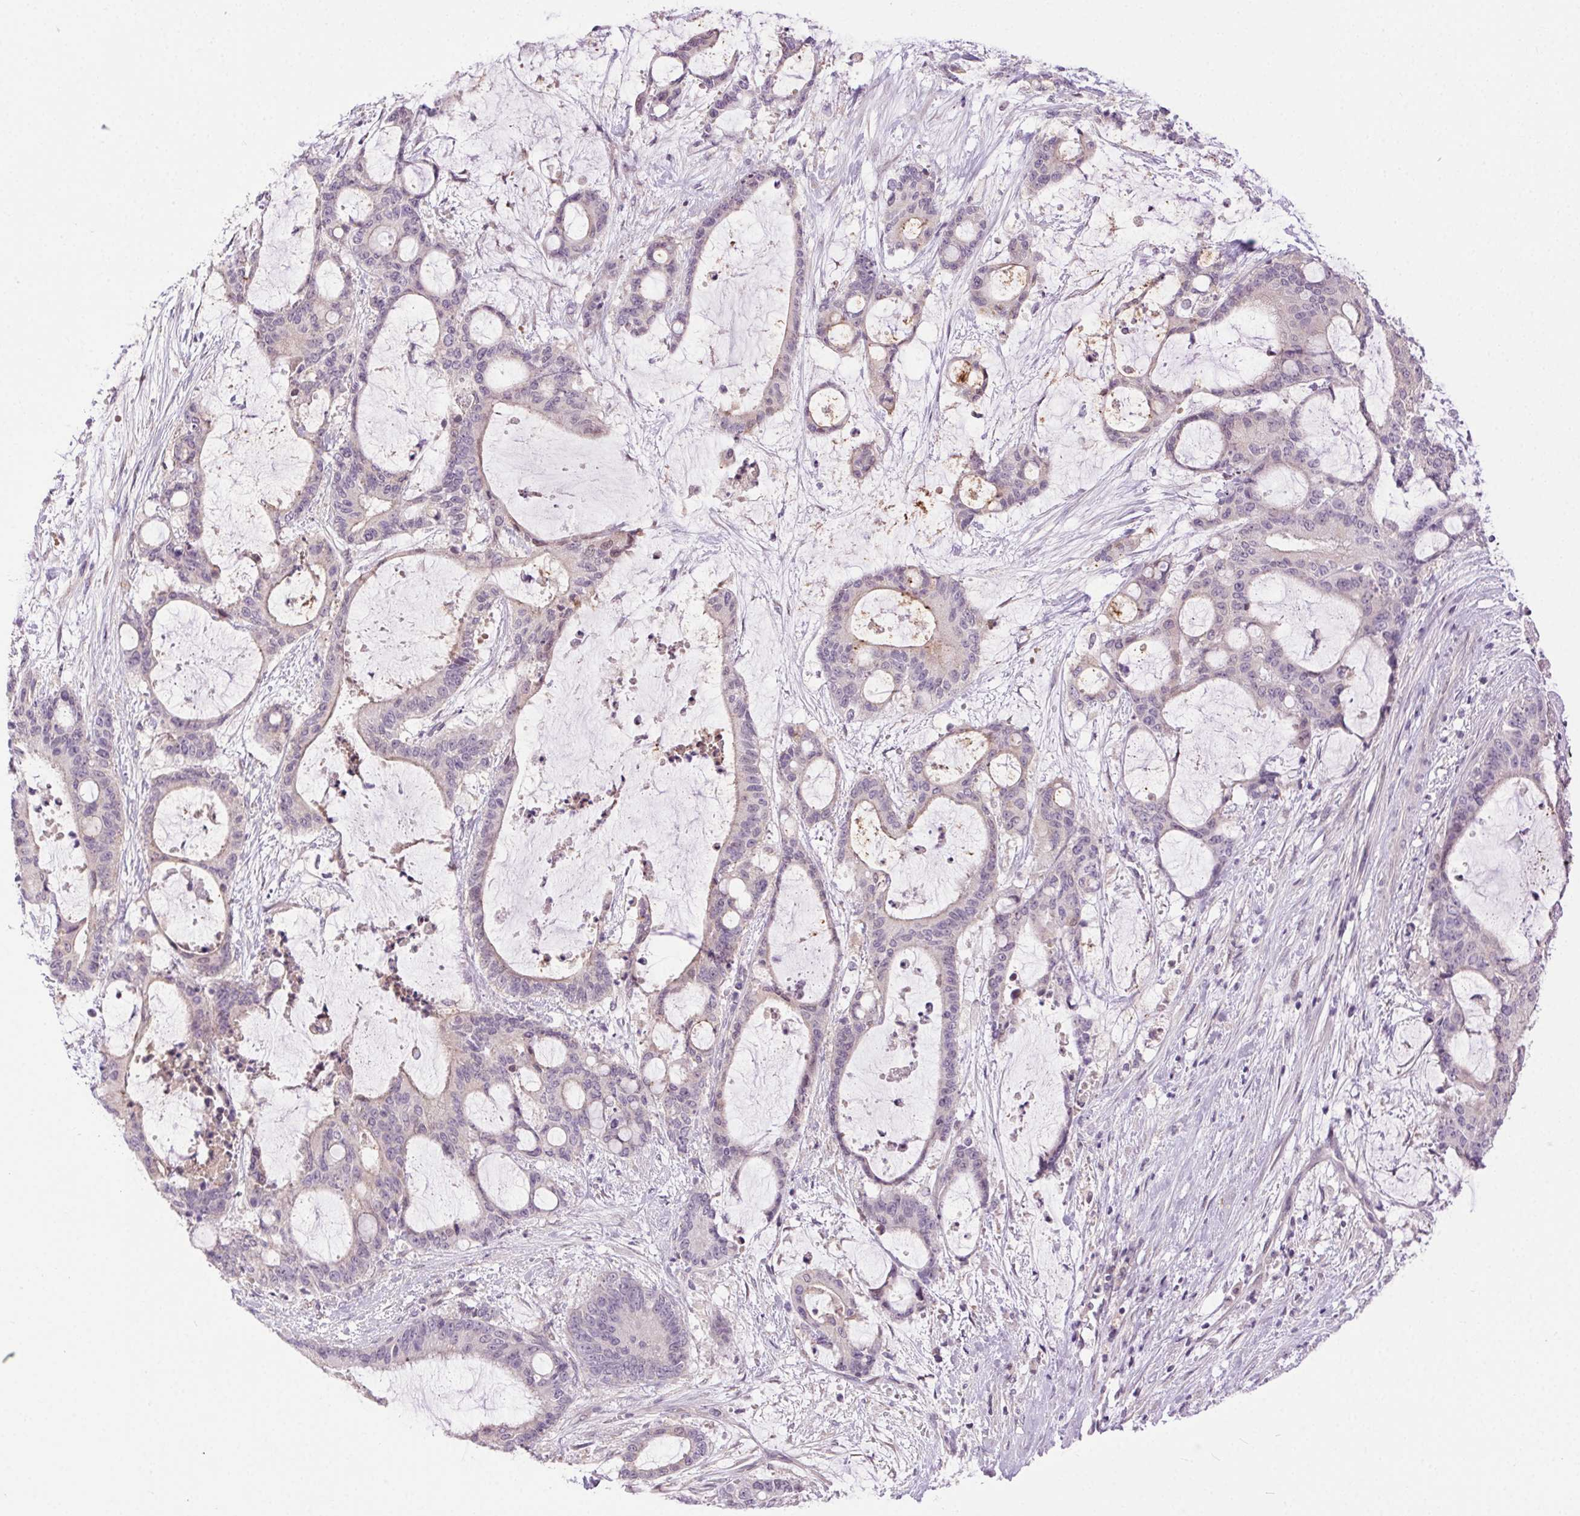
{"staining": {"intensity": "negative", "quantity": "none", "location": "none"}, "tissue": "liver cancer", "cell_type": "Tumor cells", "image_type": "cancer", "snomed": [{"axis": "morphology", "description": "Normal tissue, NOS"}, {"axis": "morphology", "description": "Cholangiocarcinoma"}, {"axis": "topography", "description": "Liver"}, {"axis": "topography", "description": "Peripheral nerve tissue"}], "caption": "Immunohistochemistry (IHC) histopathology image of human liver cholangiocarcinoma stained for a protein (brown), which displays no expression in tumor cells.", "gene": "SYT11", "patient": {"sex": "female", "age": 73}}